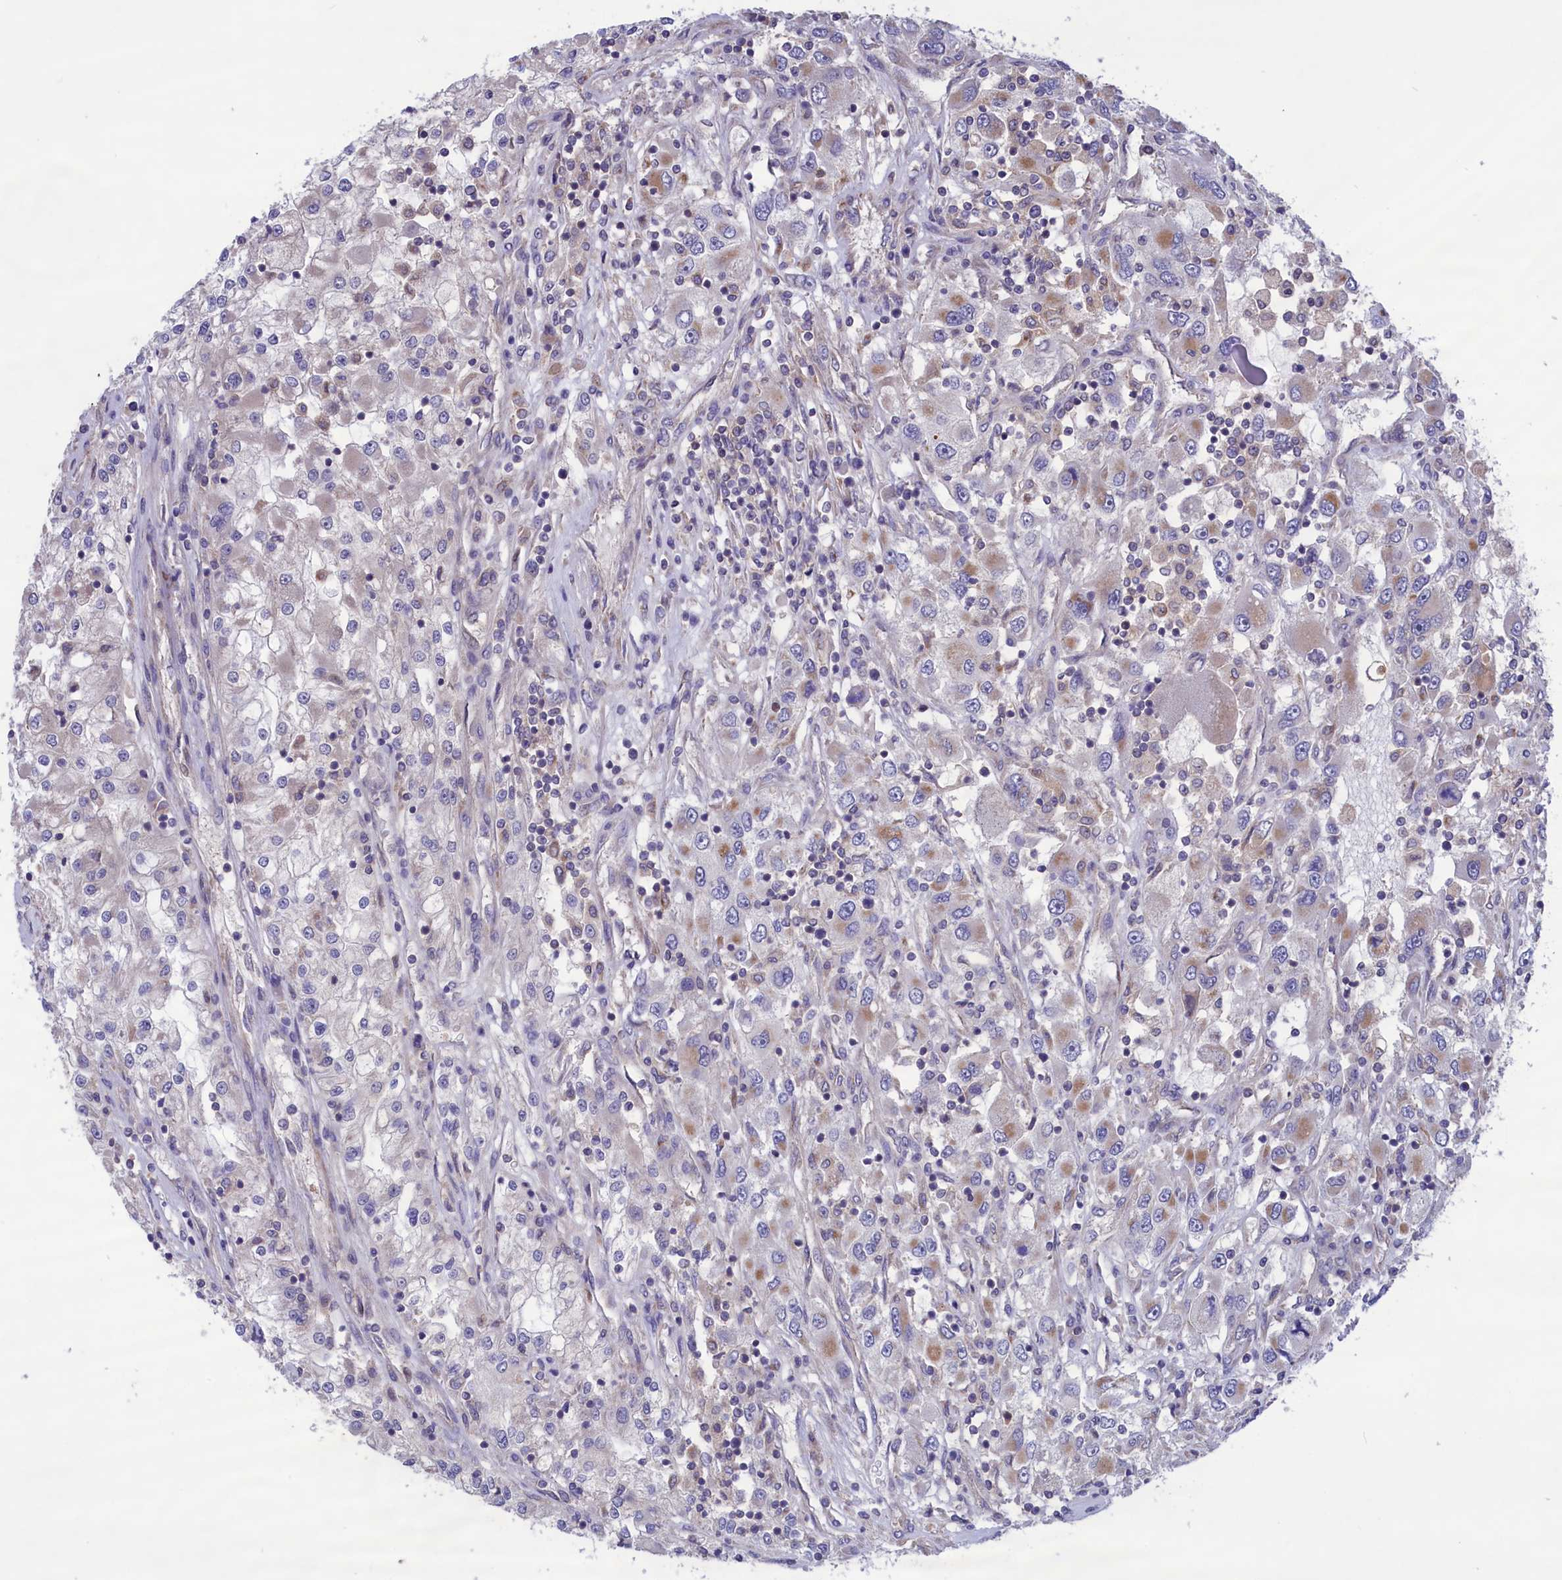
{"staining": {"intensity": "weak", "quantity": "<25%", "location": "cytoplasmic/membranous"}, "tissue": "renal cancer", "cell_type": "Tumor cells", "image_type": "cancer", "snomed": [{"axis": "morphology", "description": "Adenocarcinoma, NOS"}, {"axis": "topography", "description": "Kidney"}], "caption": "There is no significant positivity in tumor cells of renal cancer (adenocarcinoma).", "gene": "AMDHD2", "patient": {"sex": "female", "age": 52}}